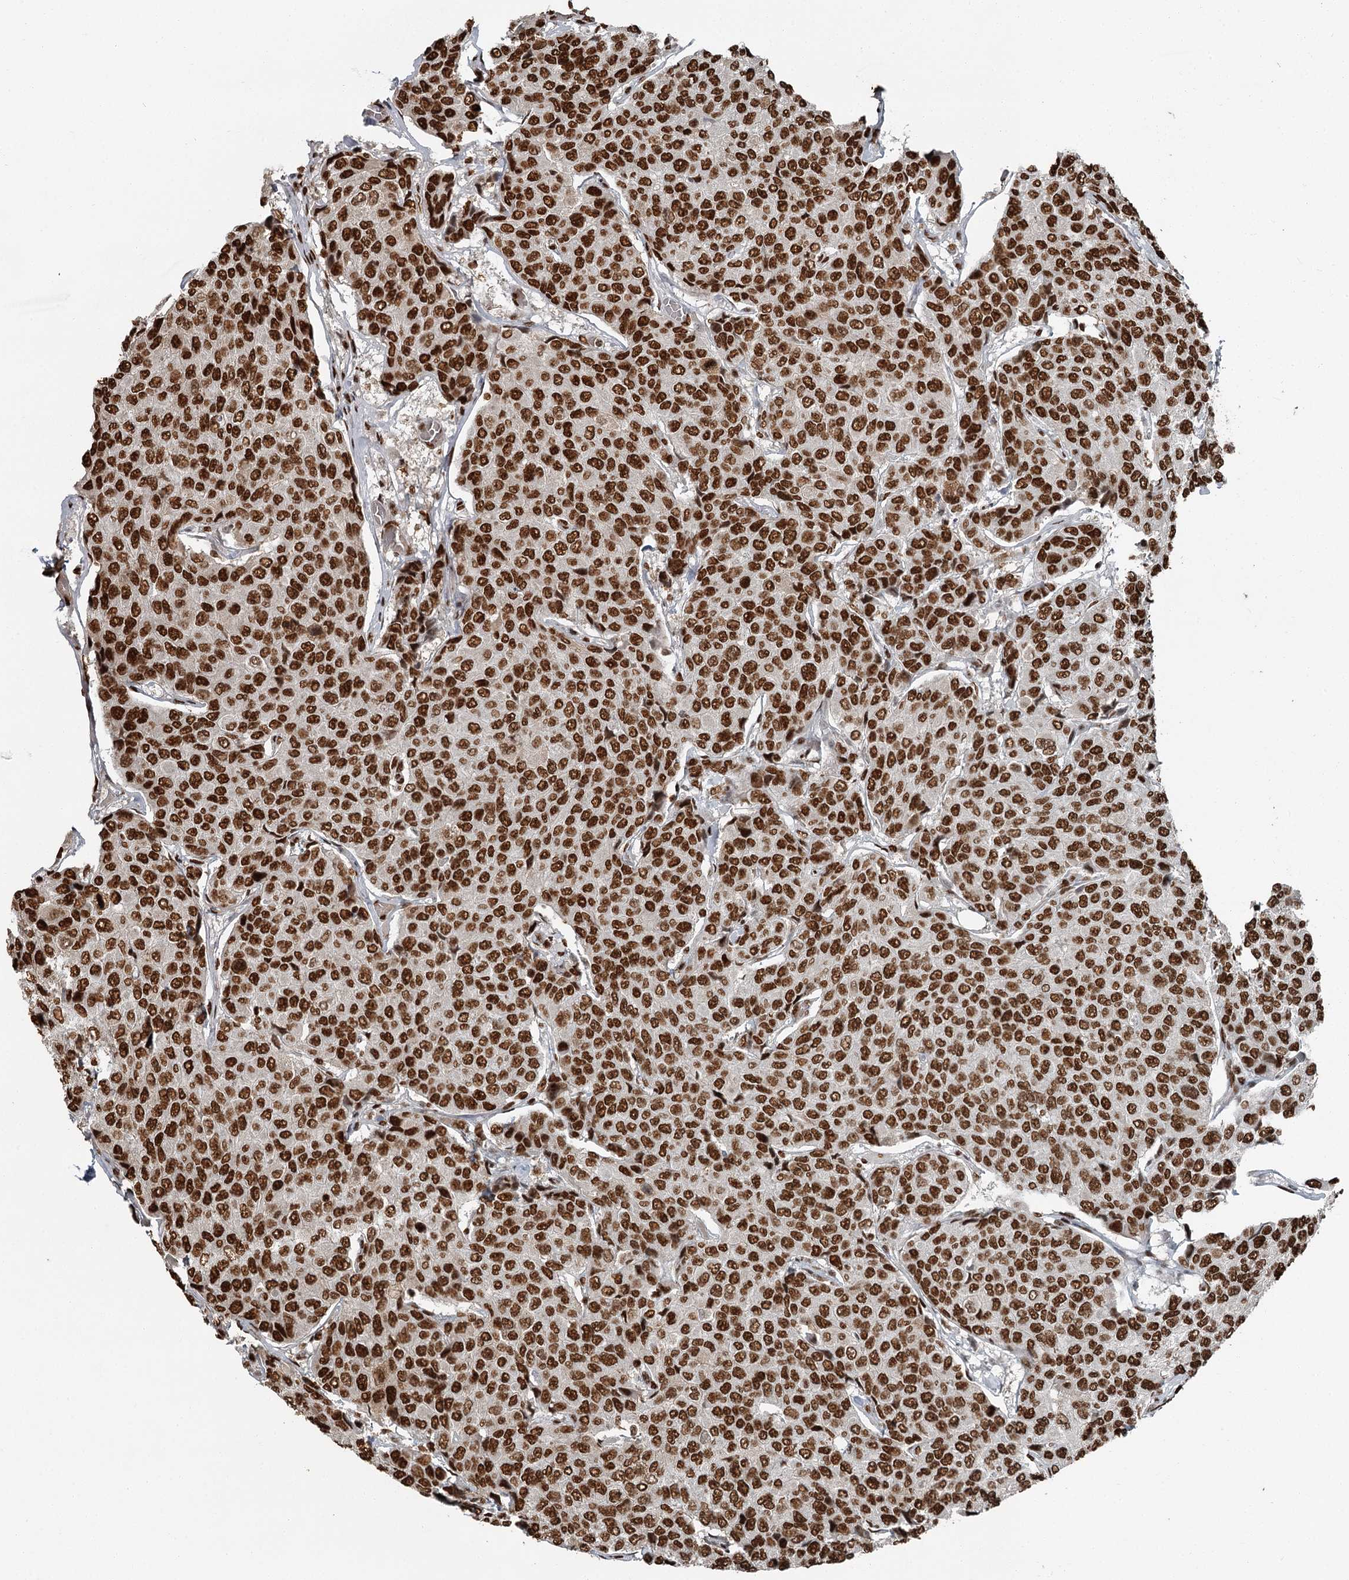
{"staining": {"intensity": "strong", "quantity": ">75%", "location": "nuclear"}, "tissue": "breast cancer", "cell_type": "Tumor cells", "image_type": "cancer", "snomed": [{"axis": "morphology", "description": "Duct carcinoma"}, {"axis": "topography", "description": "Breast"}], "caption": "Protein positivity by immunohistochemistry displays strong nuclear positivity in approximately >75% of tumor cells in breast cancer (intraductal carcinoma). (brown staining indicates protein expression, while blue staining denotes nuclei).", "gene": "RBBP7", "patient": {"sex": "female", "age": 55}}